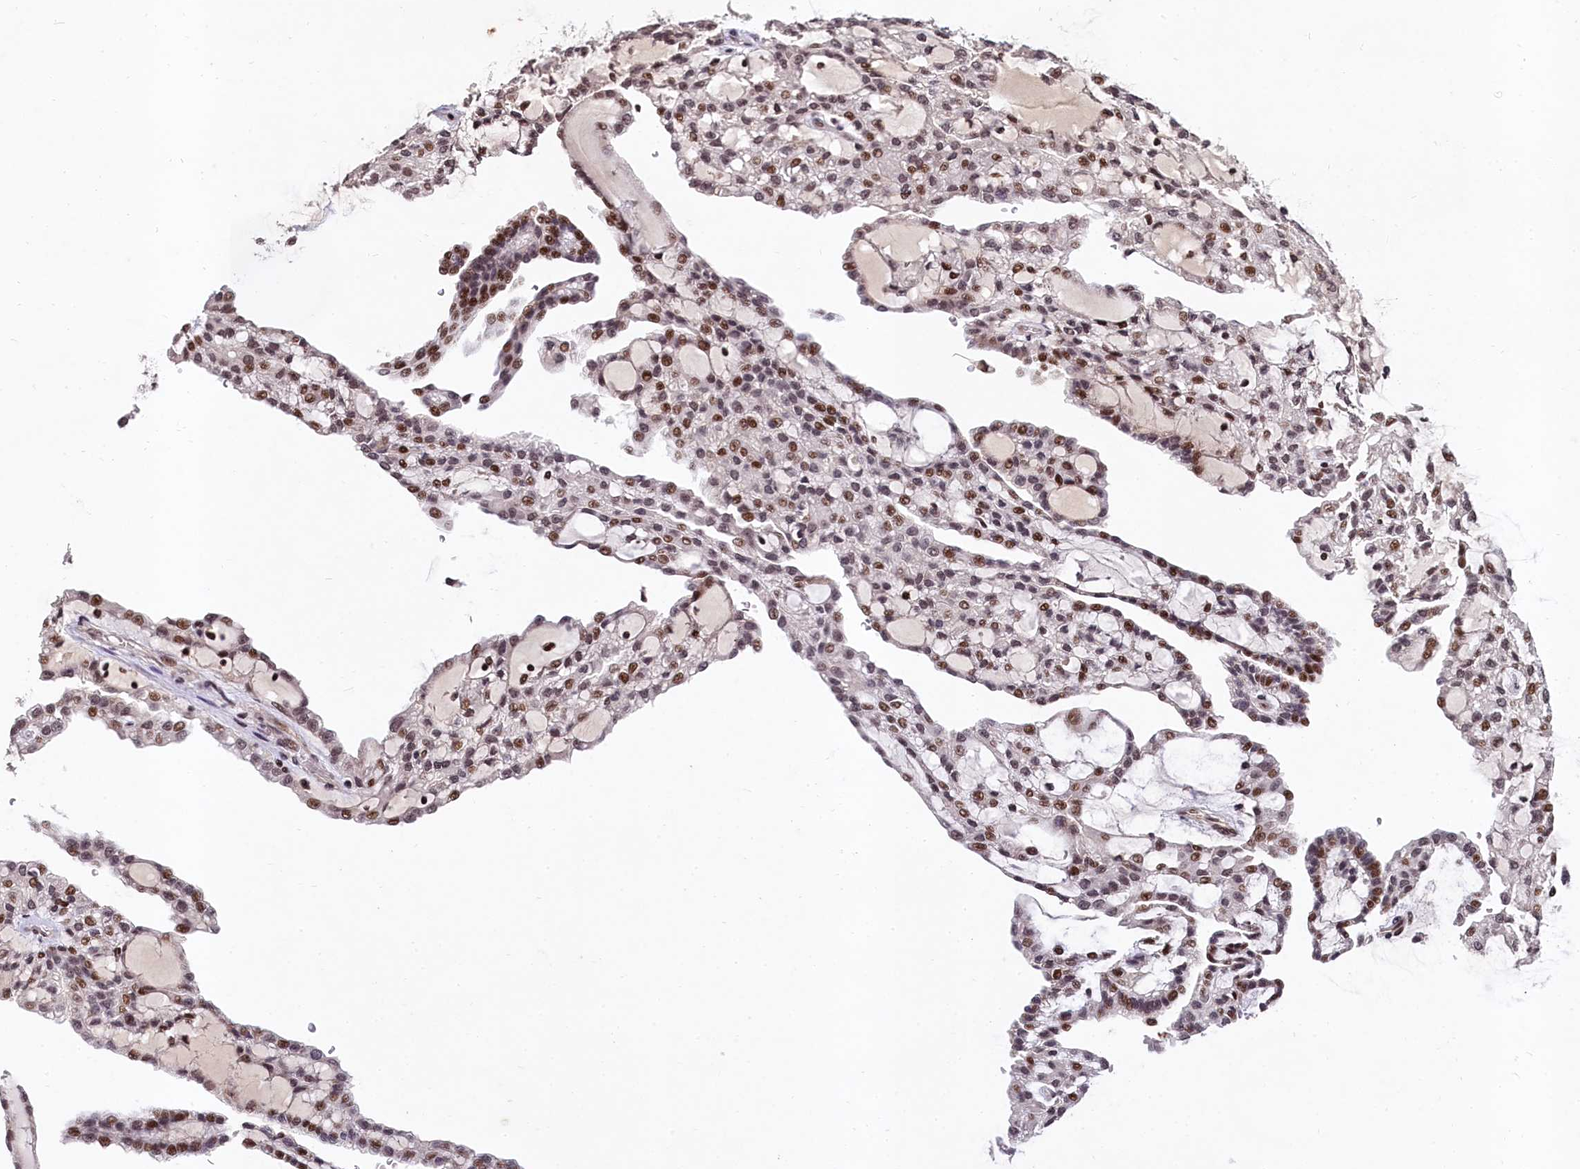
{"staining": {"intensity": "strong", "quantity": ">75%", "location": "nuclear"}, "tissue": "renal cancer", "cell_type": "Tumor cells", "image_type": "cancer", "snomed": [{"axis": "morphology", "description": "Adenocarcinoma, NOS"}, {"axis": "topography", "description": "Kidney"}], "caption": "Renal adenocarcinoma stained with a protein marker reveals strong staining in tumor cells.", "gene": "FAM217B", "patient": {"sex": "male", "age": 63}}